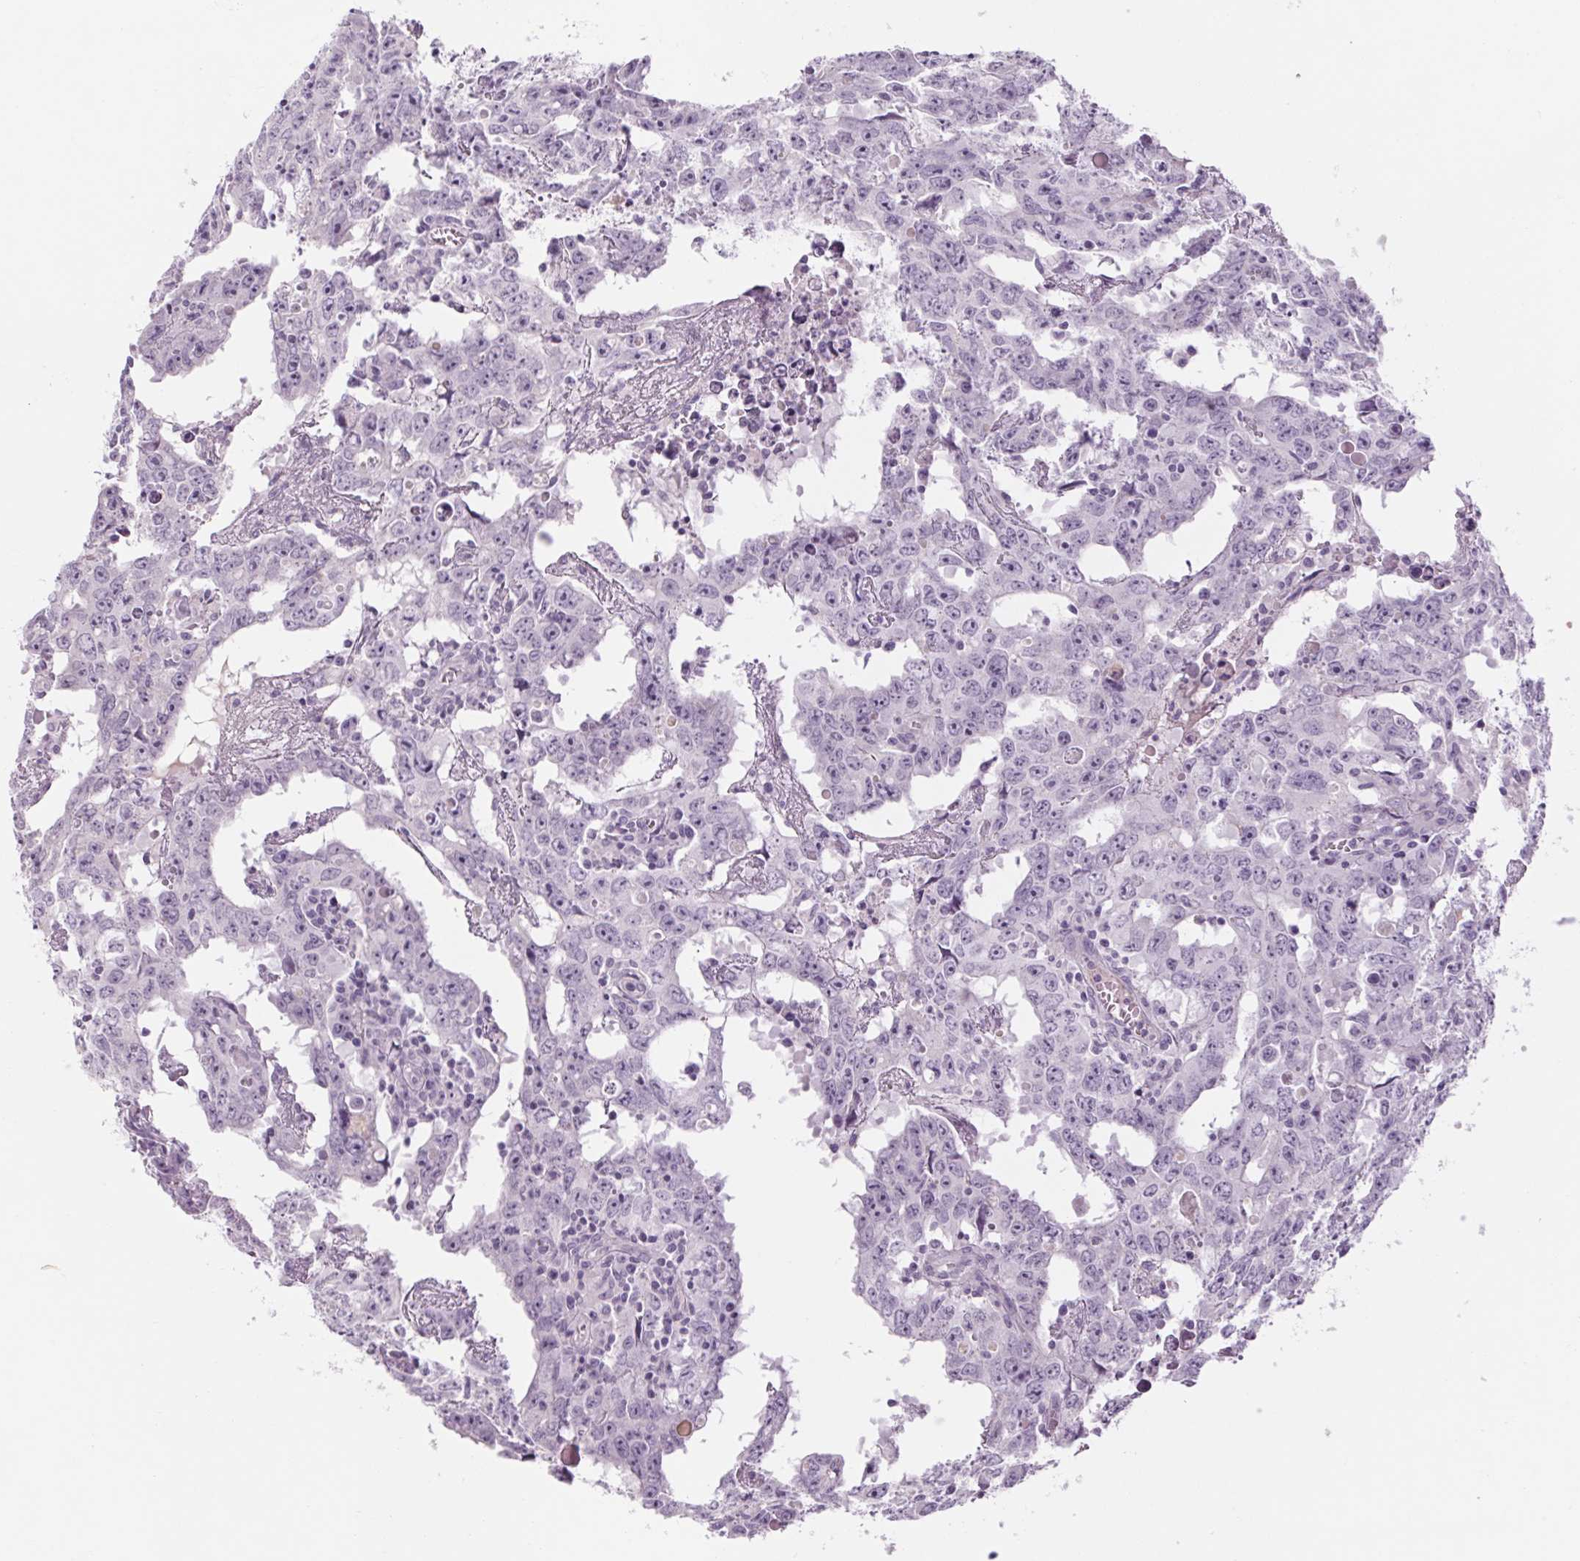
{"staining": {"intensity": "negative", "quantity": "none", "location": "none"}, "tissue": "testis cancer", "cell_type": "Tumor cells", "image_type": "cancer", "snomed": [{"axis": "morphology", "description": "Carcinoma, Embryonal, NOS"}, {"axis": "topography", "description": "Testis"}], "caption": "This photomicrograph is of embryonal carcinoma (testis) stained with IHC to label a protein in brown with the nuclei are counter-stained blue. There is no expression in tumor cells.", "gene": "RPTN", "patient": {"sex": "male", "age": 22}}